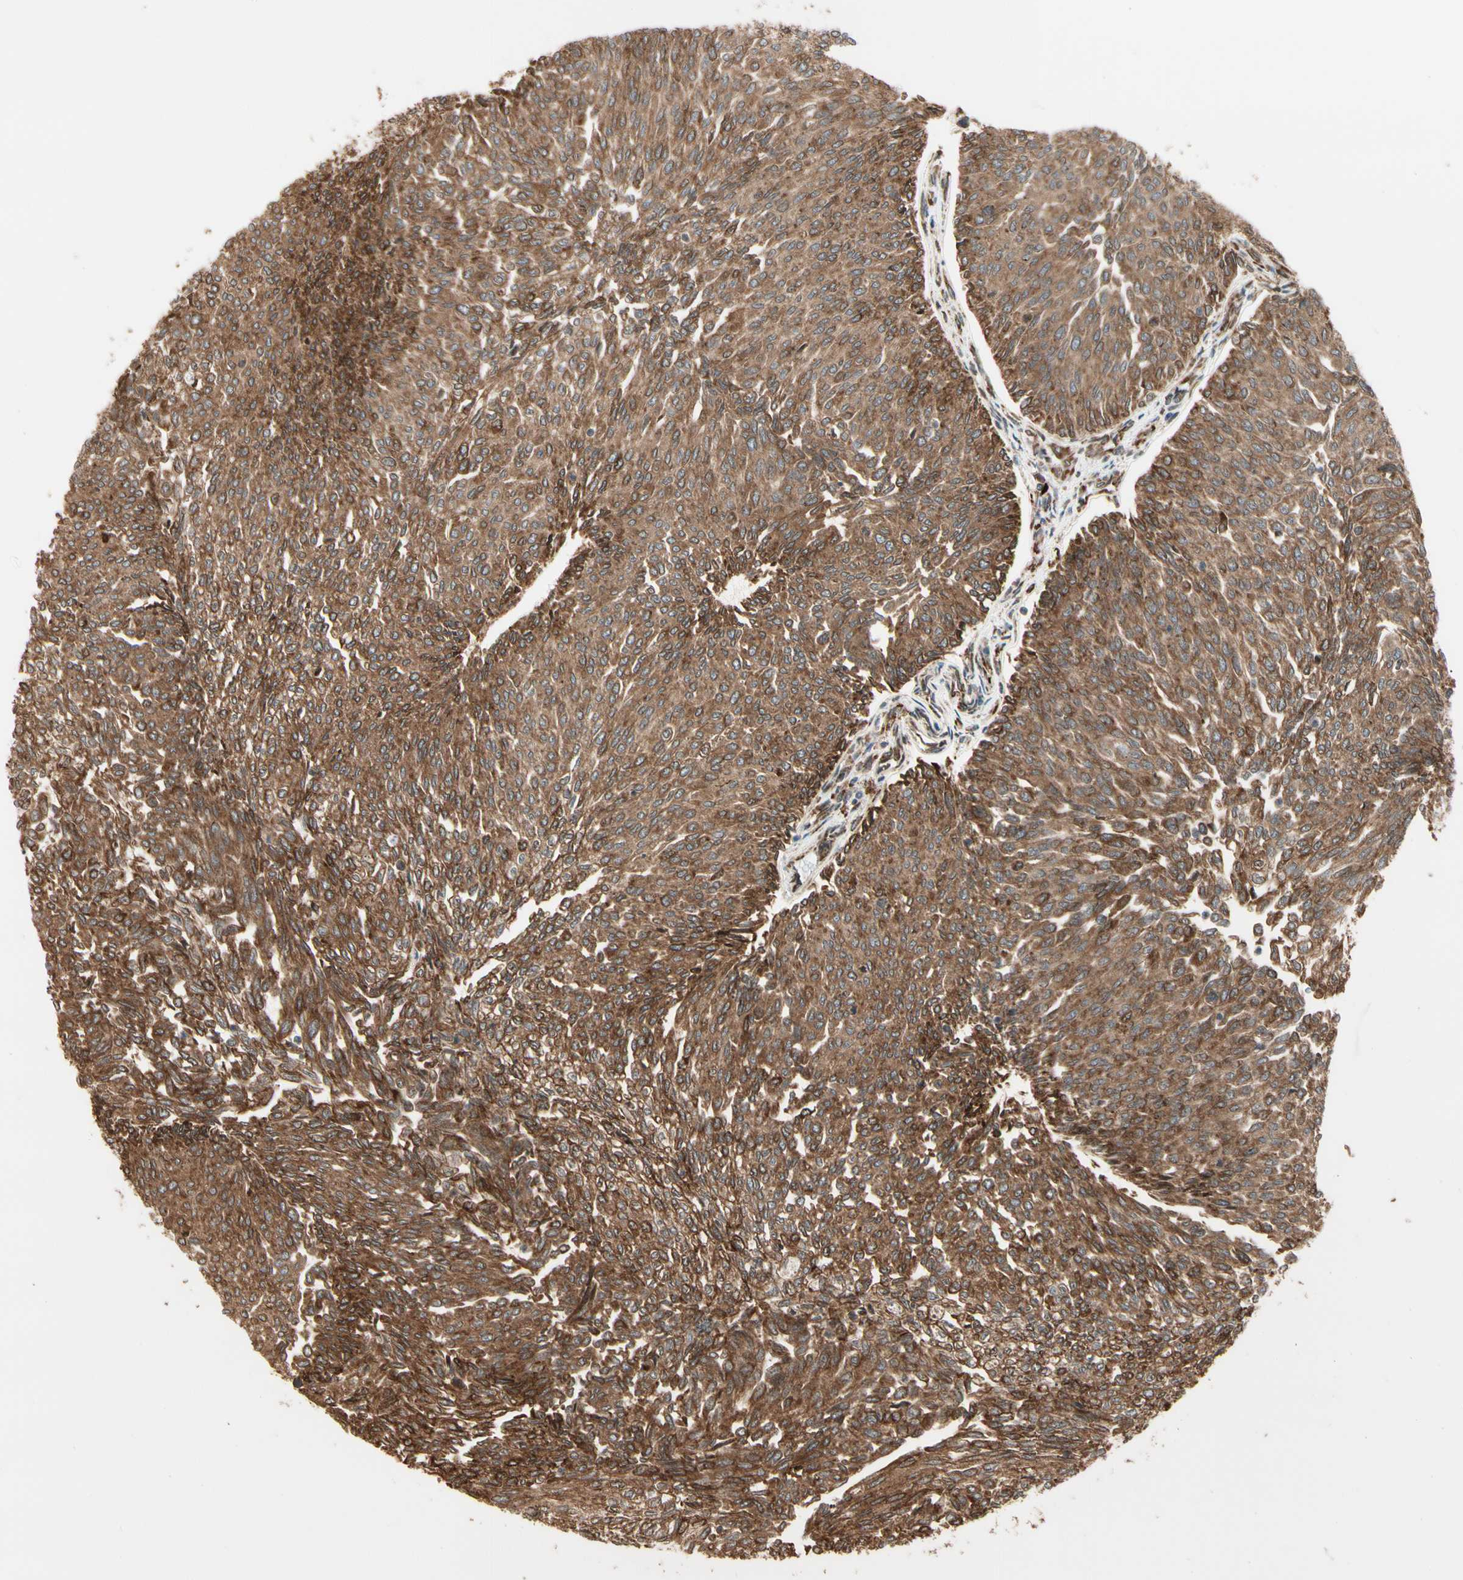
{"staining": {"intensity": "strong", "quantity": ">75%", "location": "cytoplasmic/membranous"}, "tissue": "urothelial cancer", "cell_type": "Tumor cells", "image_type": "cancer", "snomed": [{"axis": "morphology", "description": "Urothelial carcinoma, Low grade"}, {"axis": "topography", "description": "Urinary bladder"}], "caption": "An IHC photomicrograph of tumor tissue is shown. Protein staining in brown shows strong cytoplasmic/membranous positivity in urothelial cancer within tumor cells. (IHC, brightfield microscopy, high magnification).", "gene": "HSP90B1", "patient": {"sex": "female", "age": 79}}